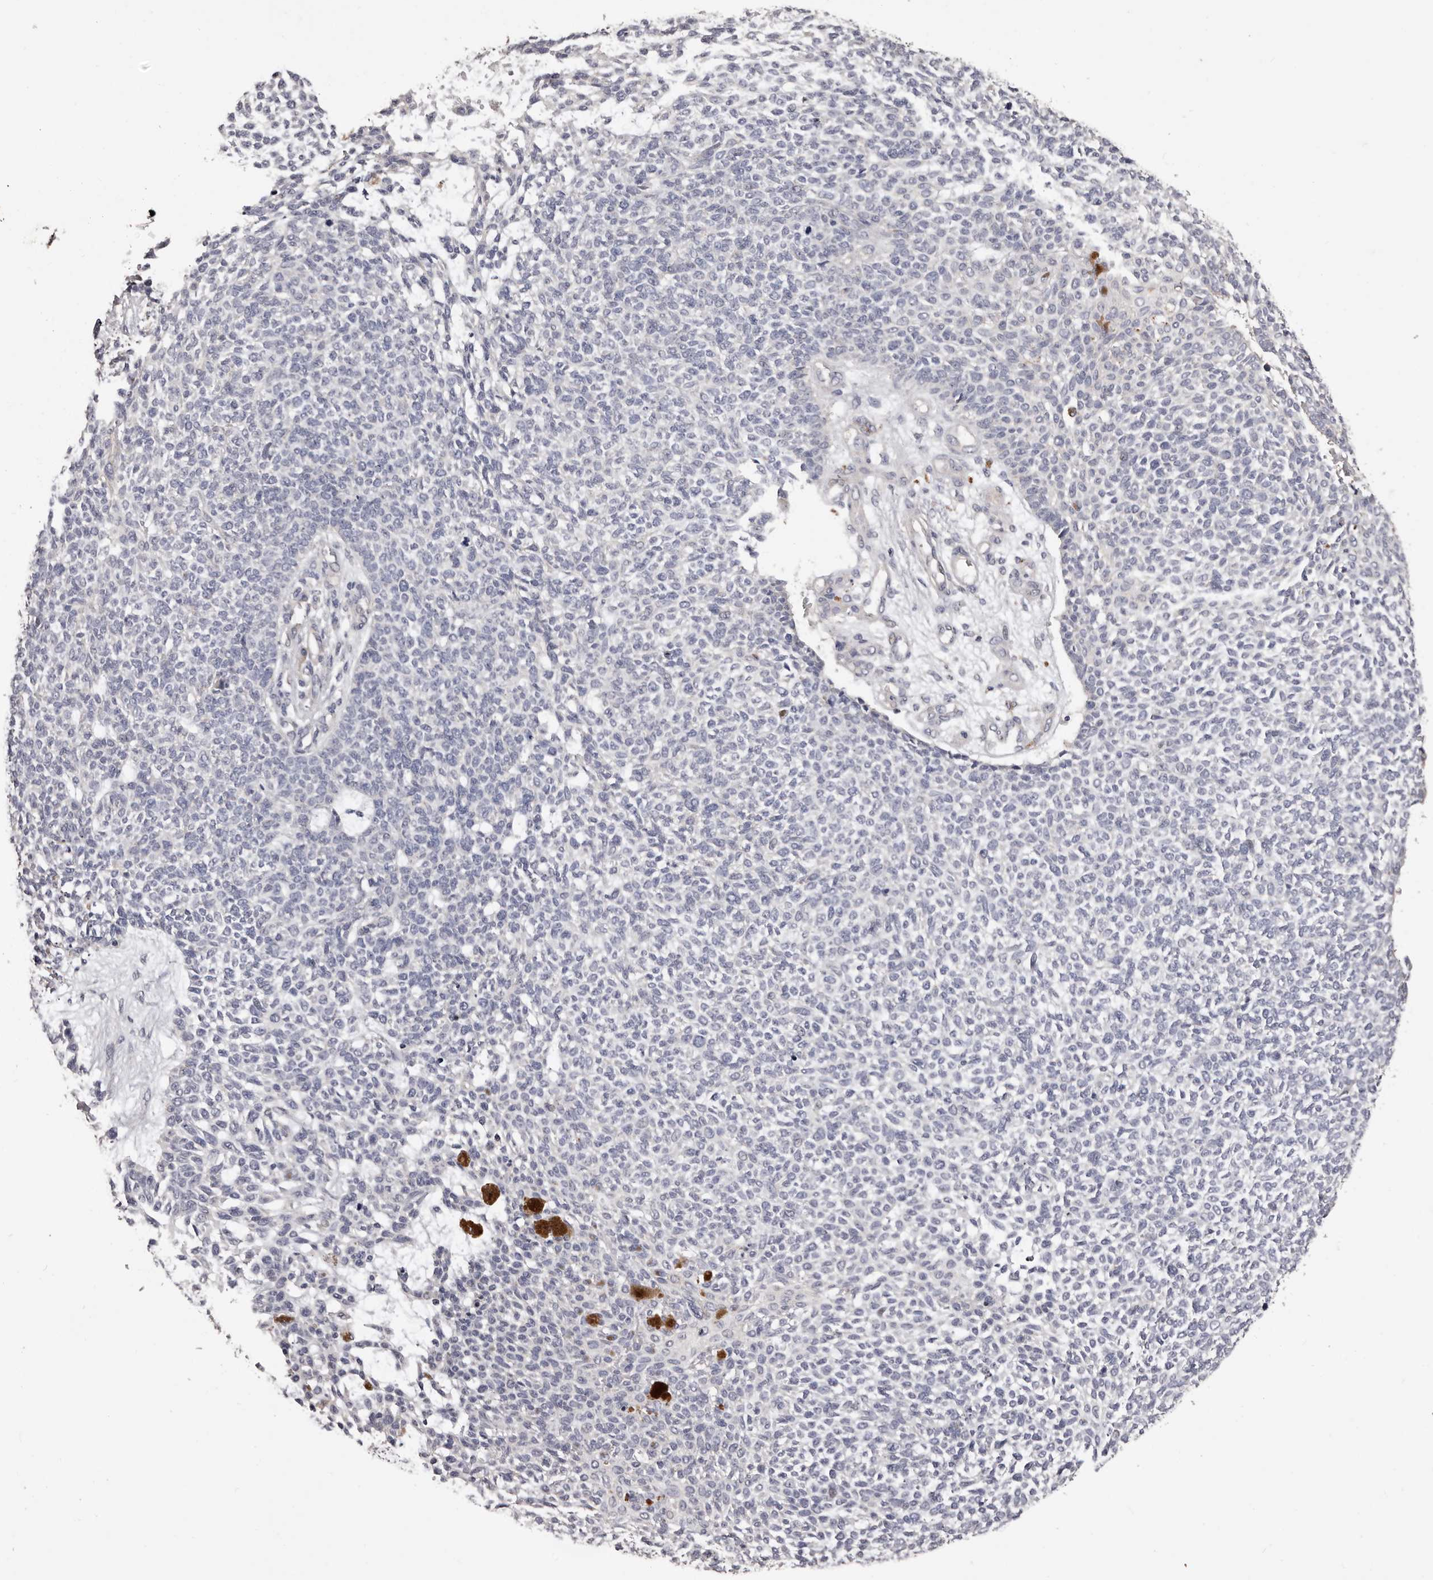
{"staining": {"intensity": "negative", "quantity": "none", "location": "none"}, "tissue": "skin cancer", "cell_type": "Tumor cells", "image_type": "cancer", "snomed": [{"axis": "morphology", "description": "Basal cell carcinoma"}, {"axis": "topography", "description": "Skin"}], "caption": "An IHC photomicrograph of basal cell carcinoma (skin) is shown. There is no staining in tumor cells of basal cell carcinoma (skin).", "gene": "ETNK1", "patient": {"sex": "female", "age": 84}}